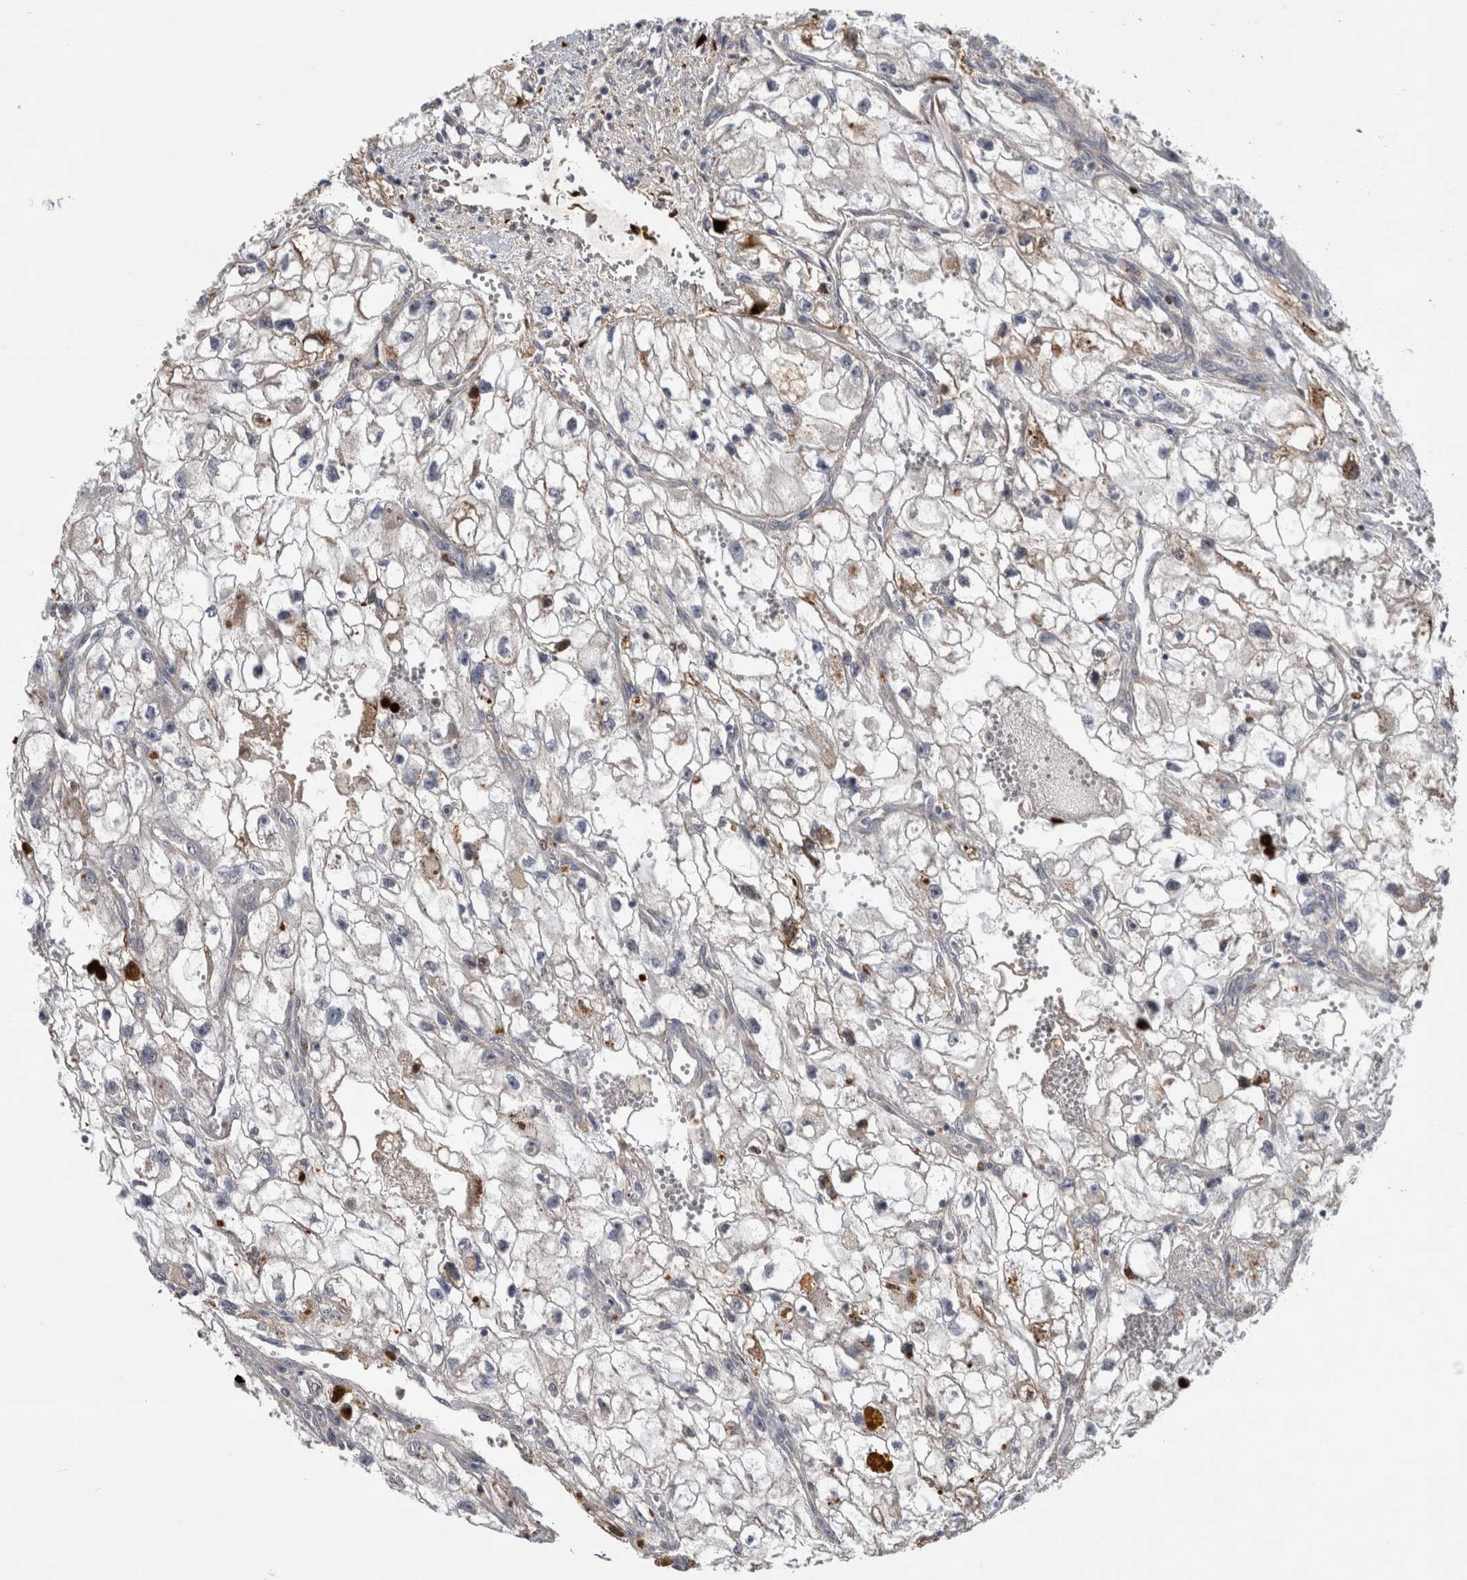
{"staining": {"intensity": "negative", "quantity": "none", "location": "none"}, "tissue": "renal cancer", "cell_type": "Tumor cells", "image_type": "cancer", "snomed": [{"axis": "morphology", "description": "Adenocarcinoma, NOS"}, {"axis": "topography", "description": "Kidney"}], "caption": "Immunohistochemistry (IHC) micrograph of human renal adenocarcinoma stained for a protein (brown), which reveals no staining in tumor cells. (DAB (3,3'-diaminobenzidine) IHC visualized using brightfield microscopy, high magnification).", "gene": "ATXN2", "patient": {"sex": "female", "age": 70}}